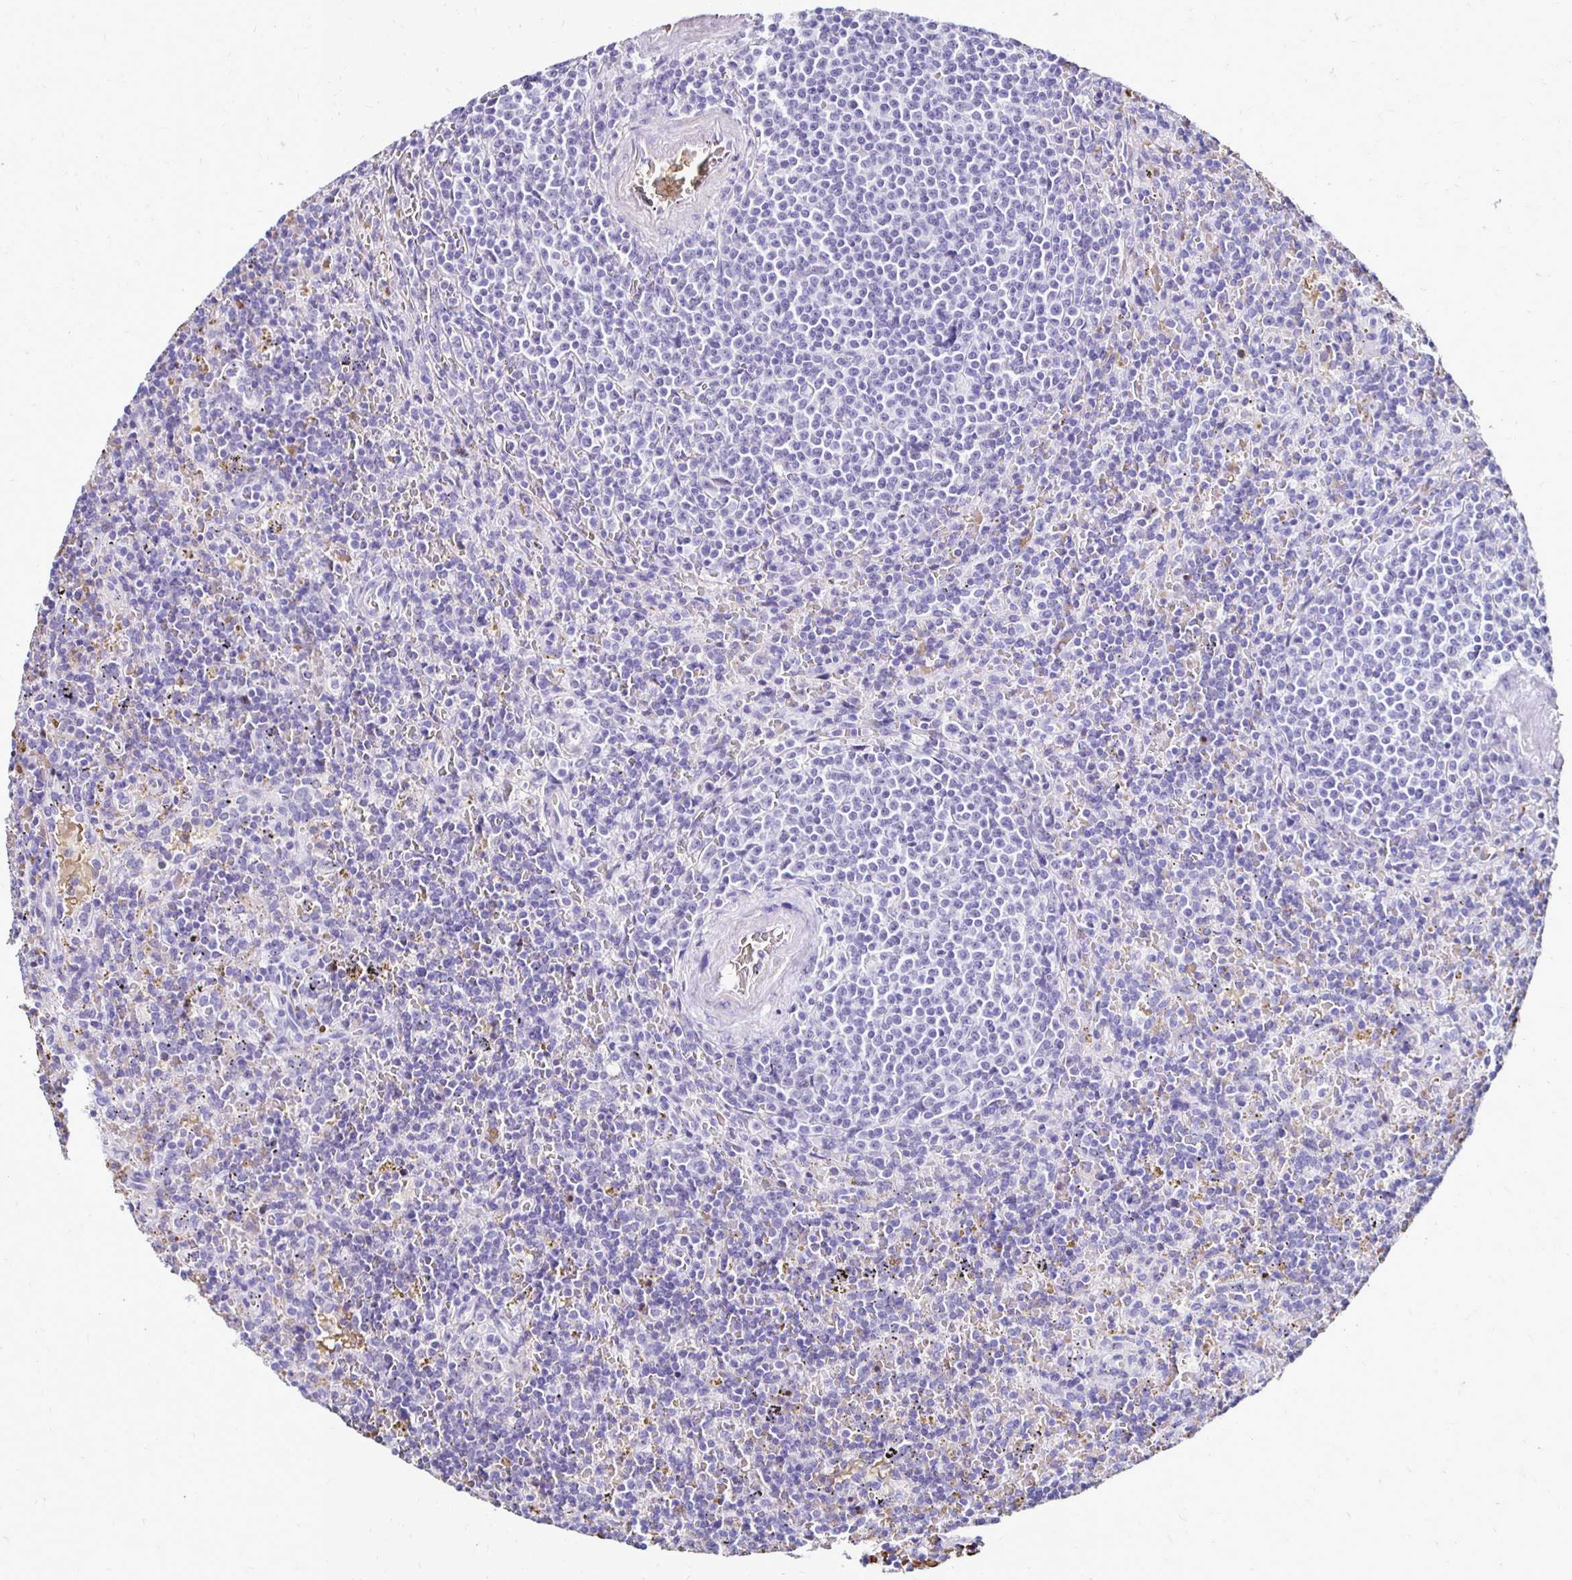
{"staining": {"intensity": "negative", "quantity": "none", "location": "none"}, "tissue": "lymphoma", "cell_type": "Tumor cells", "image_type": "cancer", "snomed": [{"axis": "morphology", "description": "Malignant lymphoma, non-Hodgkin's type, Low grade"}, {"axis": "topography", "description": "Spleen"}], "caption": "Lymphoma was stained to show a protein in brown. There is no significant positivity in tumor cells.", "gene": "RHBDL3", "patient": {"sex": "male", "age": 67}}